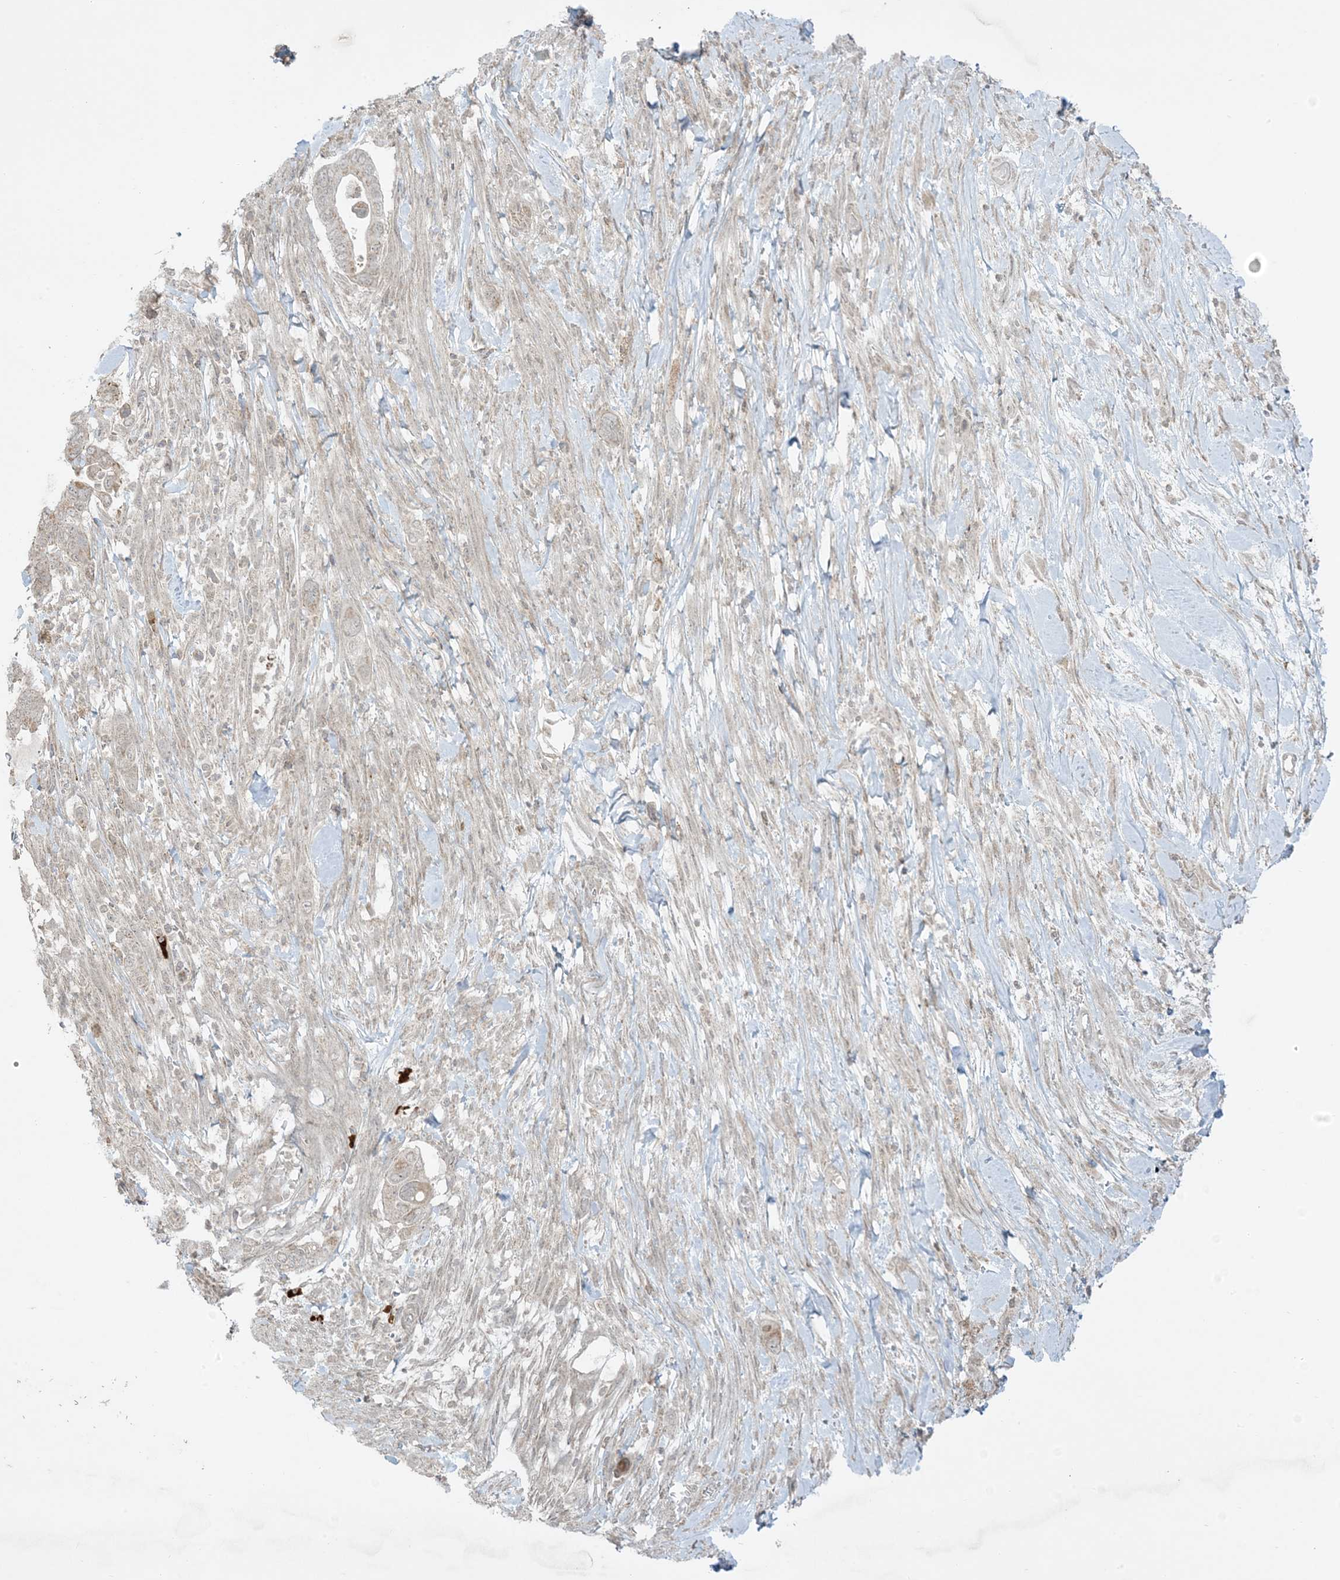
{"staining": {"intensity": "negative", "quantity": "none", "location": "none"}, "tissue": "pancreatic cancer", "cell_type": "Tumor cells", "image_type": "cancer", "snomed": [{"axis": "morphology", "description": "Adenocarcinoma, NOS"}, {"axis": "topography", "description": "Pancreas"}], "caption": "Immunohistochemical staining of human pancreatic cancer reveals no significant expression in tumor cells.", "gene": "PHLDB2", "patient": {"sex": "male", "age": 68}}